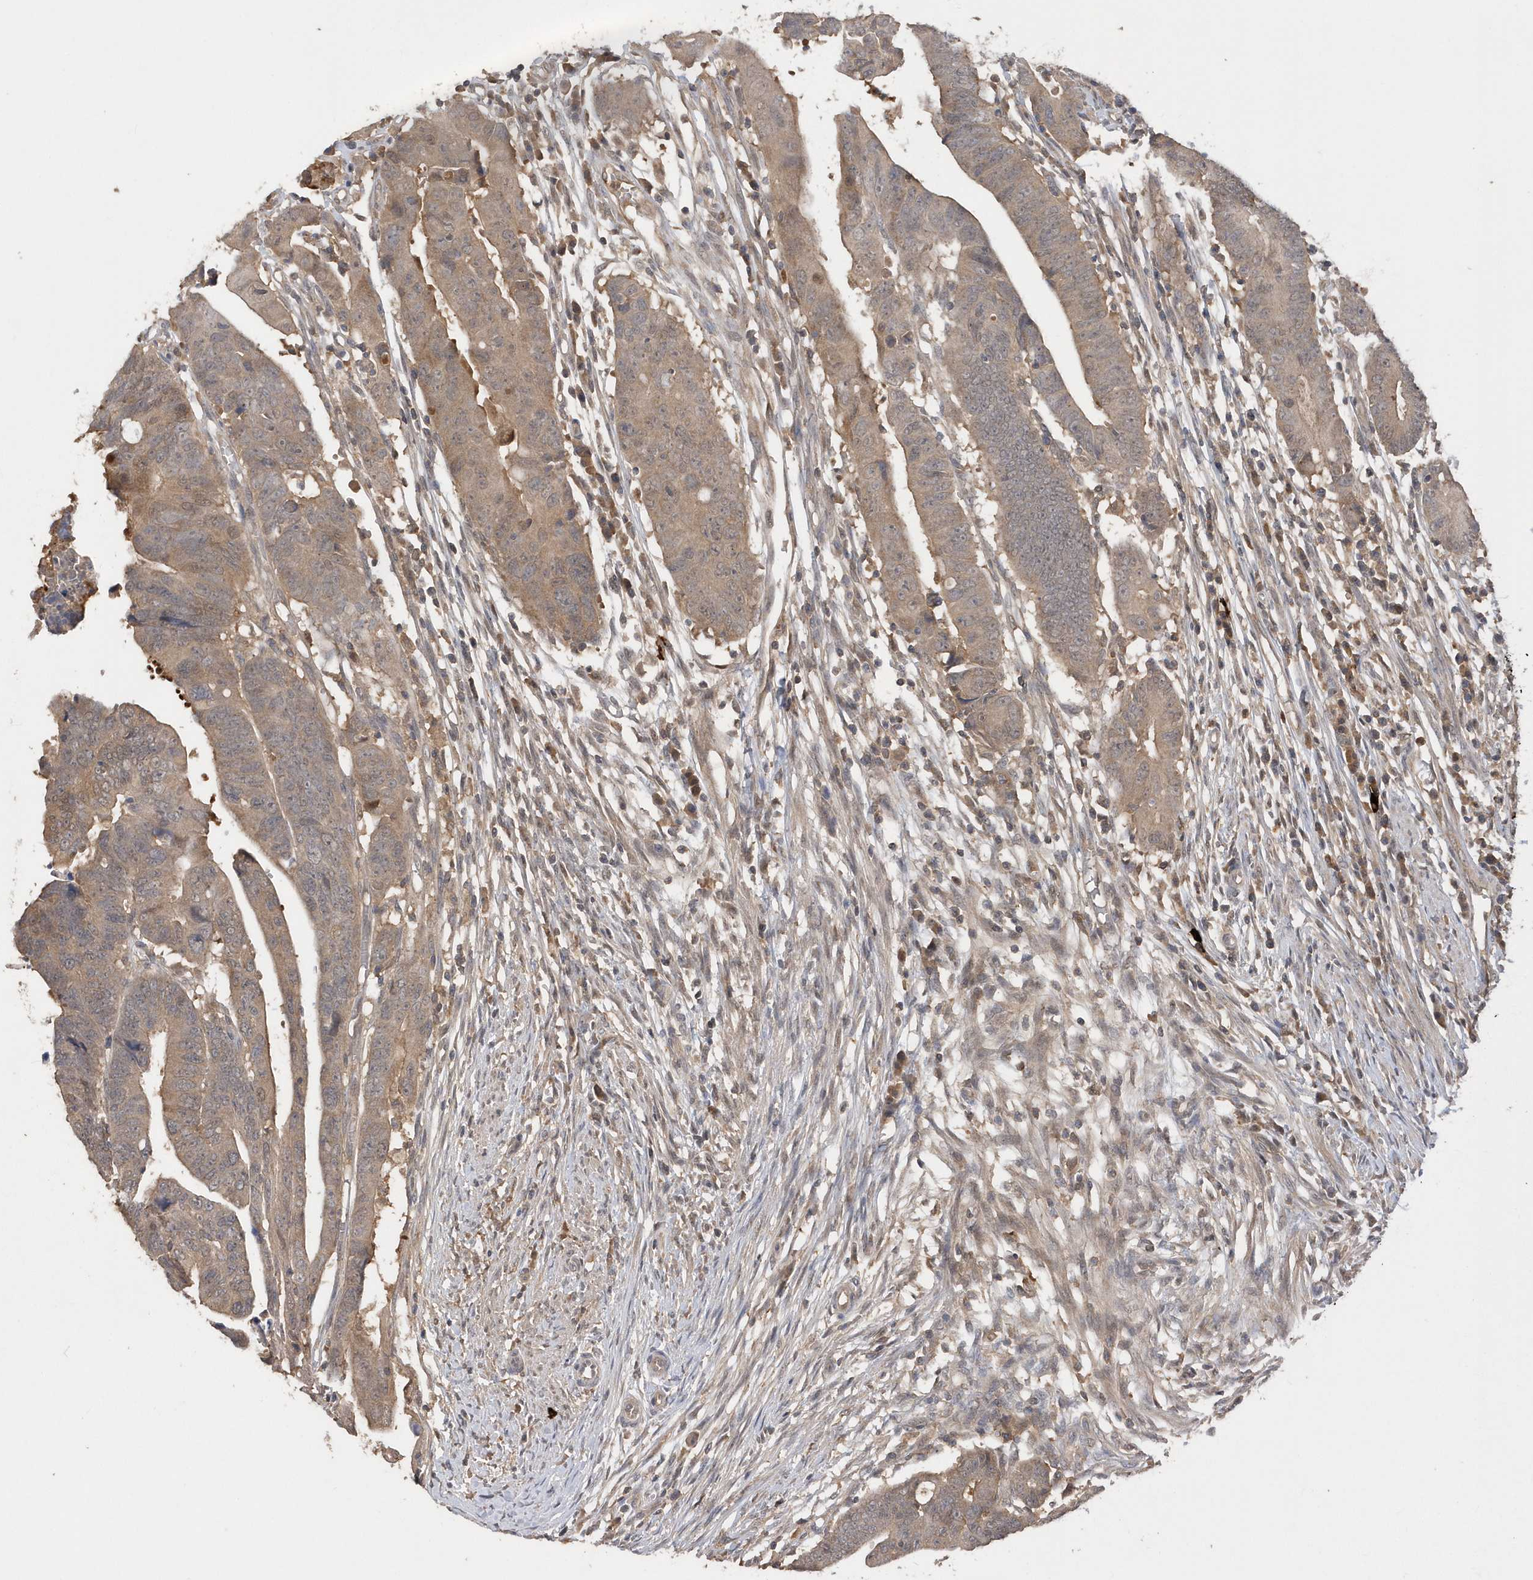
{"staining": {"intensity": "weak", "quantity": ">75%", "location": "cytoplasmic/membranous"}, "tissue": "colorectal cancer", "cell_type": "Tumor cells", "image_type": "cancer", "snomed": [{"axis": "morphology", "description": "Adenocarcinoma, NOS"}, {"axis": "topography", "description": "Rectum"}], "caption": "The histopathology image demonstrates immunohistochemical staining of colorectal cancer. There is weak cytoplasmic/membranous staining is present in about >75% of tumor cells.", "gene": "RPE", "patient": {"sex": "female", "age": 65}}